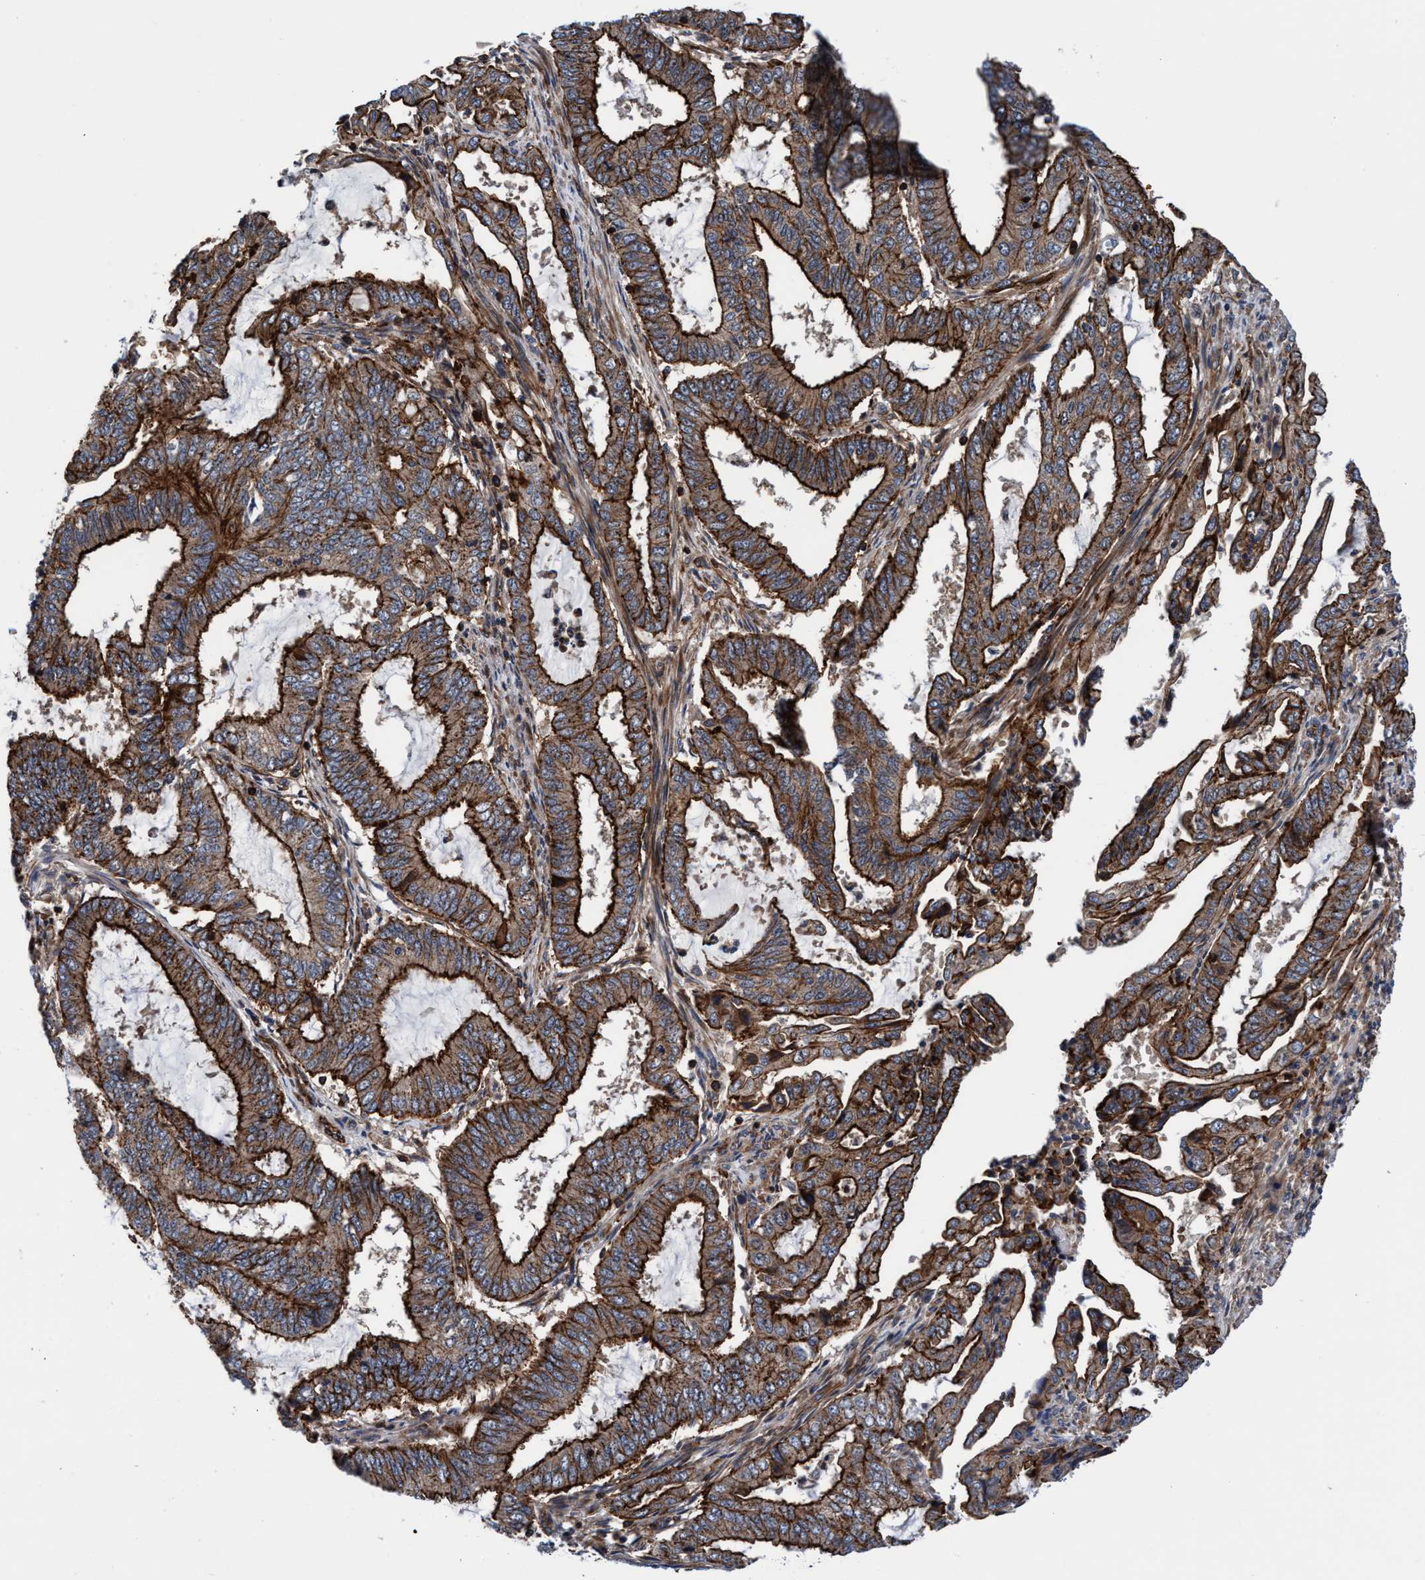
{"staining": {"intensity": "strong", "quantity": ">75%", "location": "cytoplasmic/membranous"}, "tissue": "endometrial cancer", "cell_type": "Tumor cells", "image_type": "cancer", "snomed": [{"axis": "morphology", "description": "Adenocarcinoma, NOS"}, {"axis": "topography", "description": "Endometrium"}], "caption": "A high-resolution photomicrograph shows IHC staining of endometrial cancer, which shows strong cytoplasmic/membranous staining in about >75% of tumor cells. The staining is performed using DAB brown chromogen to label protein expression. The nuclei are counter-stained blue using hematoxylin.", "gene": "MCM3AP", "patient": {"sex": "female", "age": 51}}